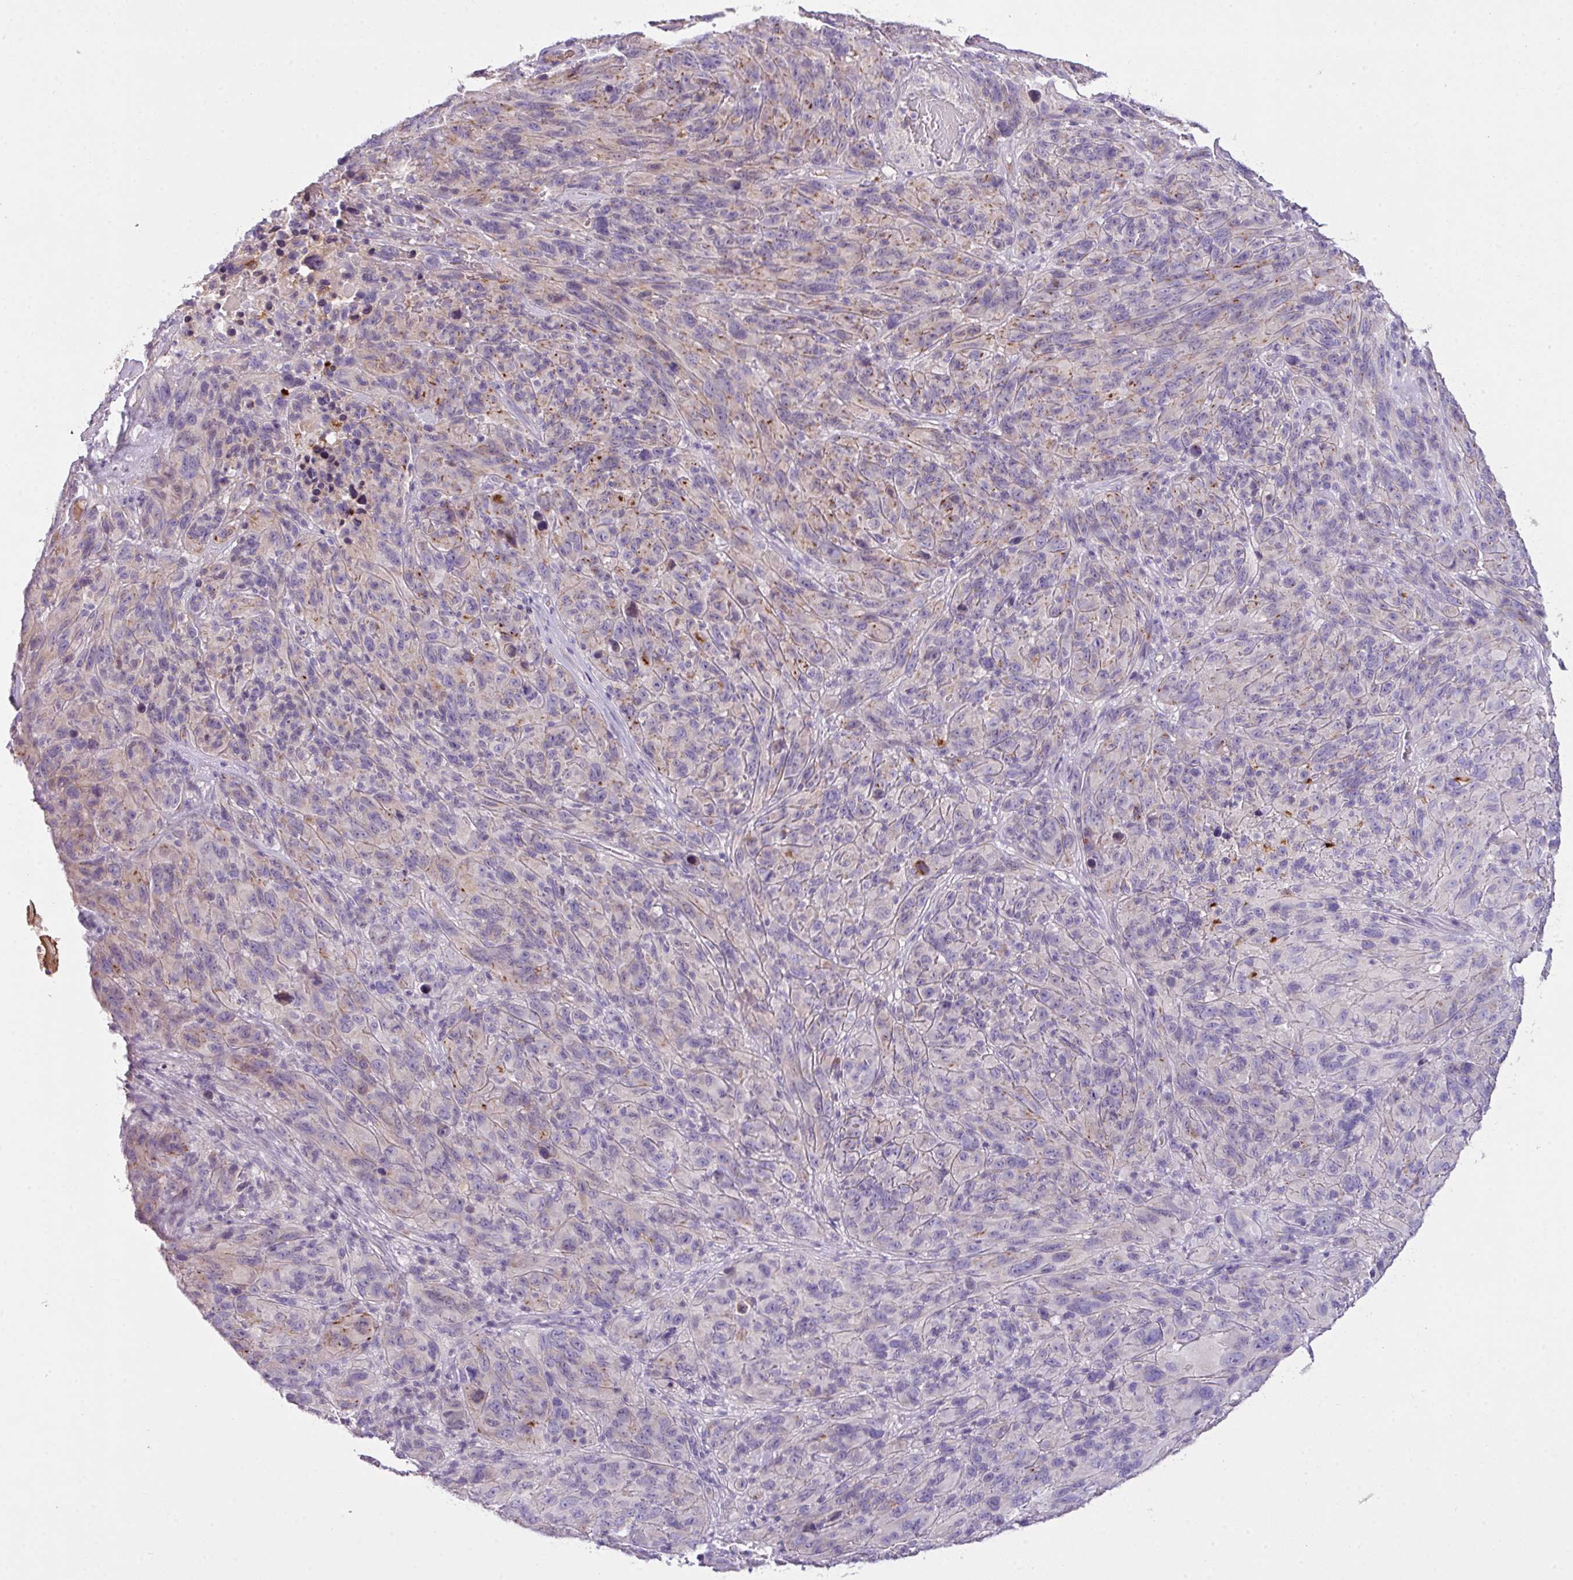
{"staining": {"intensity": "negative", "quantity": "none", "location": "none"}, "tissue": "melanoma", "cell_type": "Tumor cells", "image_type": "cancer", "snomed": [{"axis": "morphology", "description": "Malignant melanoma, NOS"}, {"axis": "topography", "description": "Skin of head"}], "caption": "A photomicrograph of melanoma stained for a protein exhibits no brown staining in tumor cells. (Immunohistochemistry (ihc), brightfield microscopy, high magnification).", "gene": "OR6C6", "patient": {"sex": "male", "age": 96}}